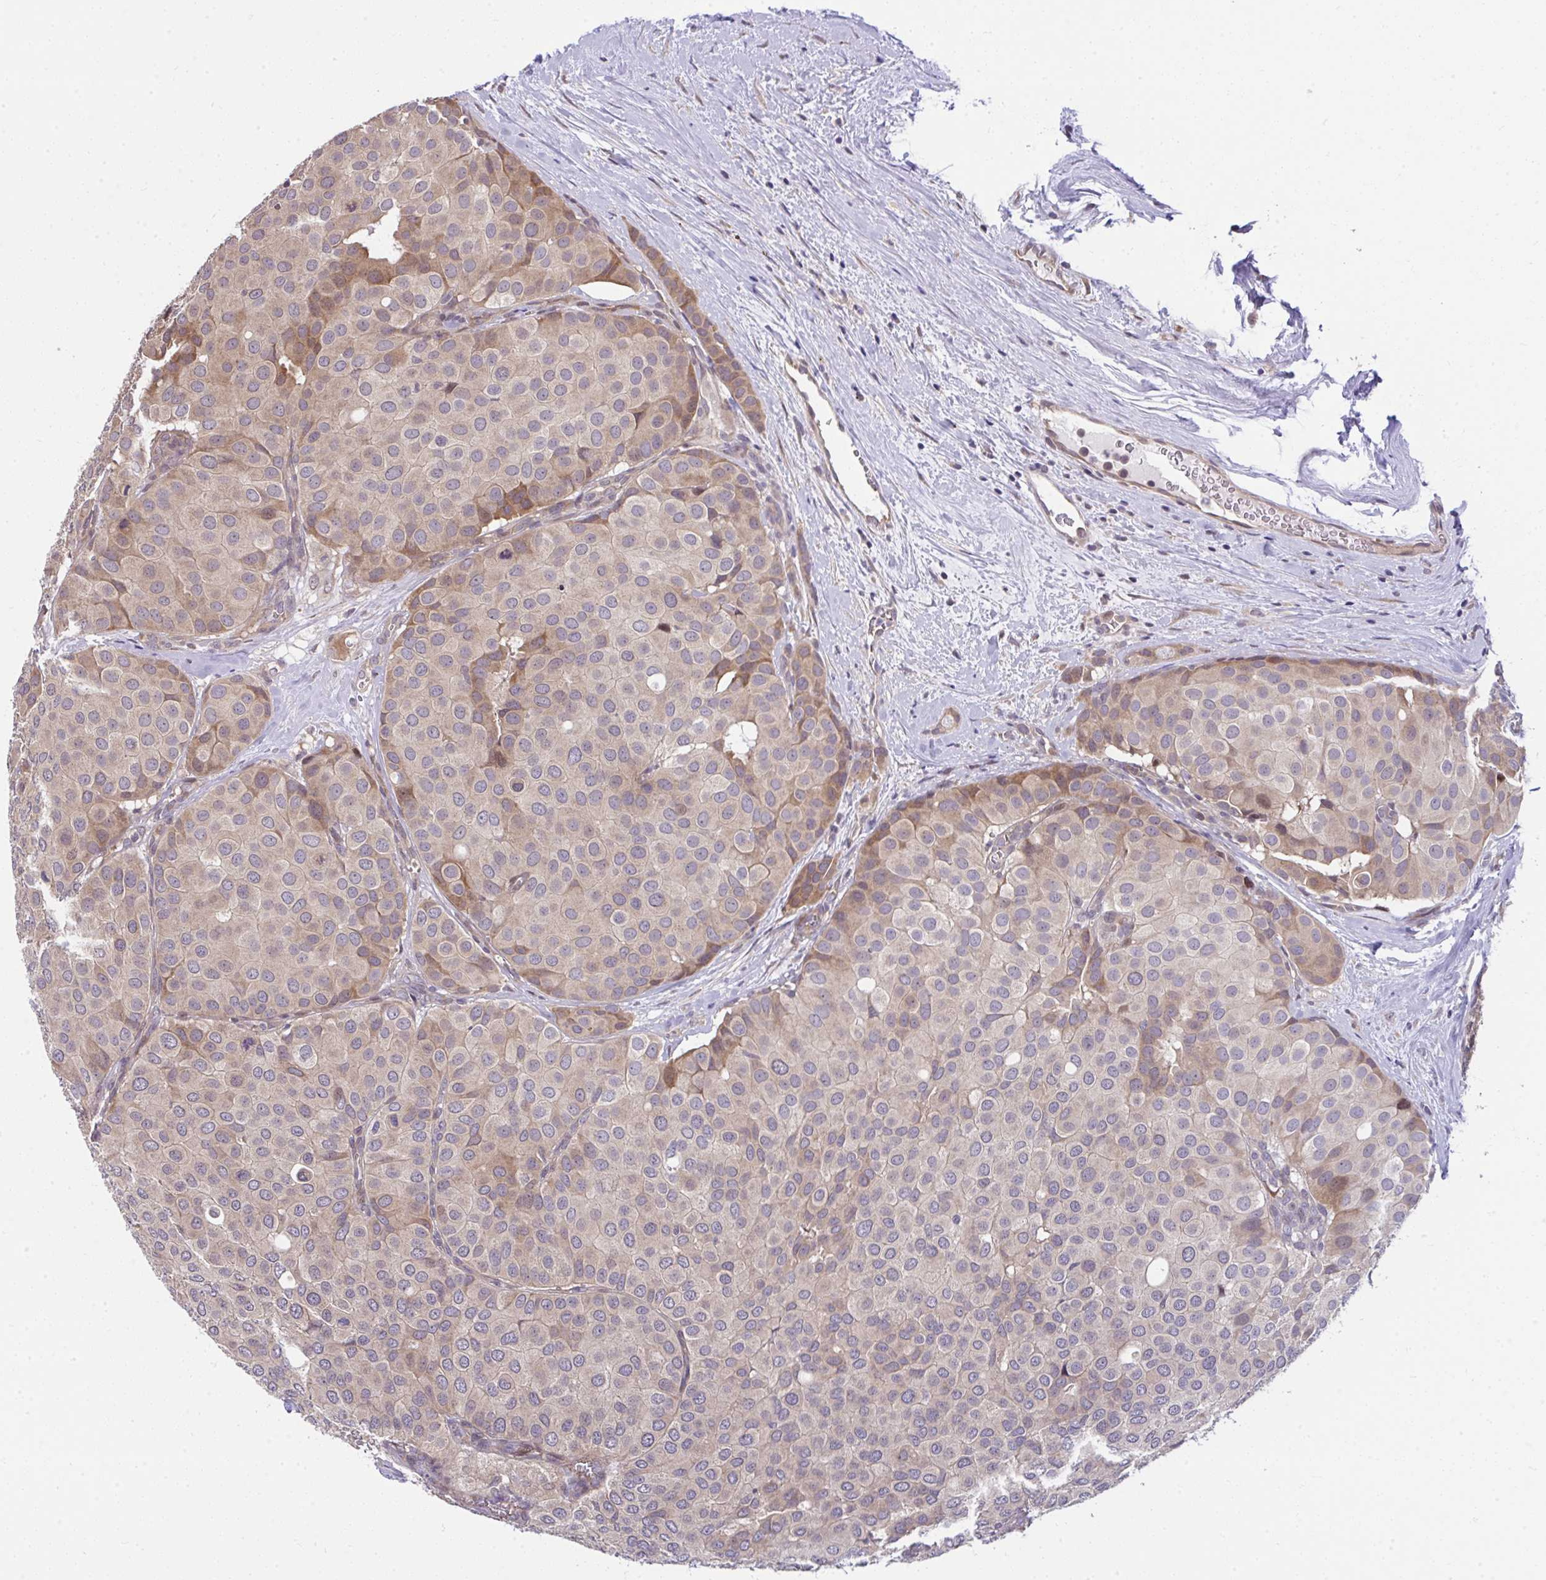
{"staining": {"intensity": "moderate", "quantity": ">75%", "location": "cytoplasmic/membranous"}, "tissue": "breast cancer", "cell_type": "Tumor cells", "image_type": "cancer", "snomed": [{"axis": "morphology", "description": "Duct carcinoma"}, {"axis": "topography", "description": "Breast"}], "caption": "Immunohistochemistry (IHC) staining of breast cancer (invasive ductal carcinoma), which demonstrates medium levels of moderate cytoplasmic/membranous positivity in about >75% of tumor cells indicating moderate cytoplasmic/membranous protein staining. The staining was performed using DAB (brown) for protein detection and nuclei were counterstained in hematoxylin (blue).", "gene": "RDH14", "patient": {"sex": "female", "age": 70}}